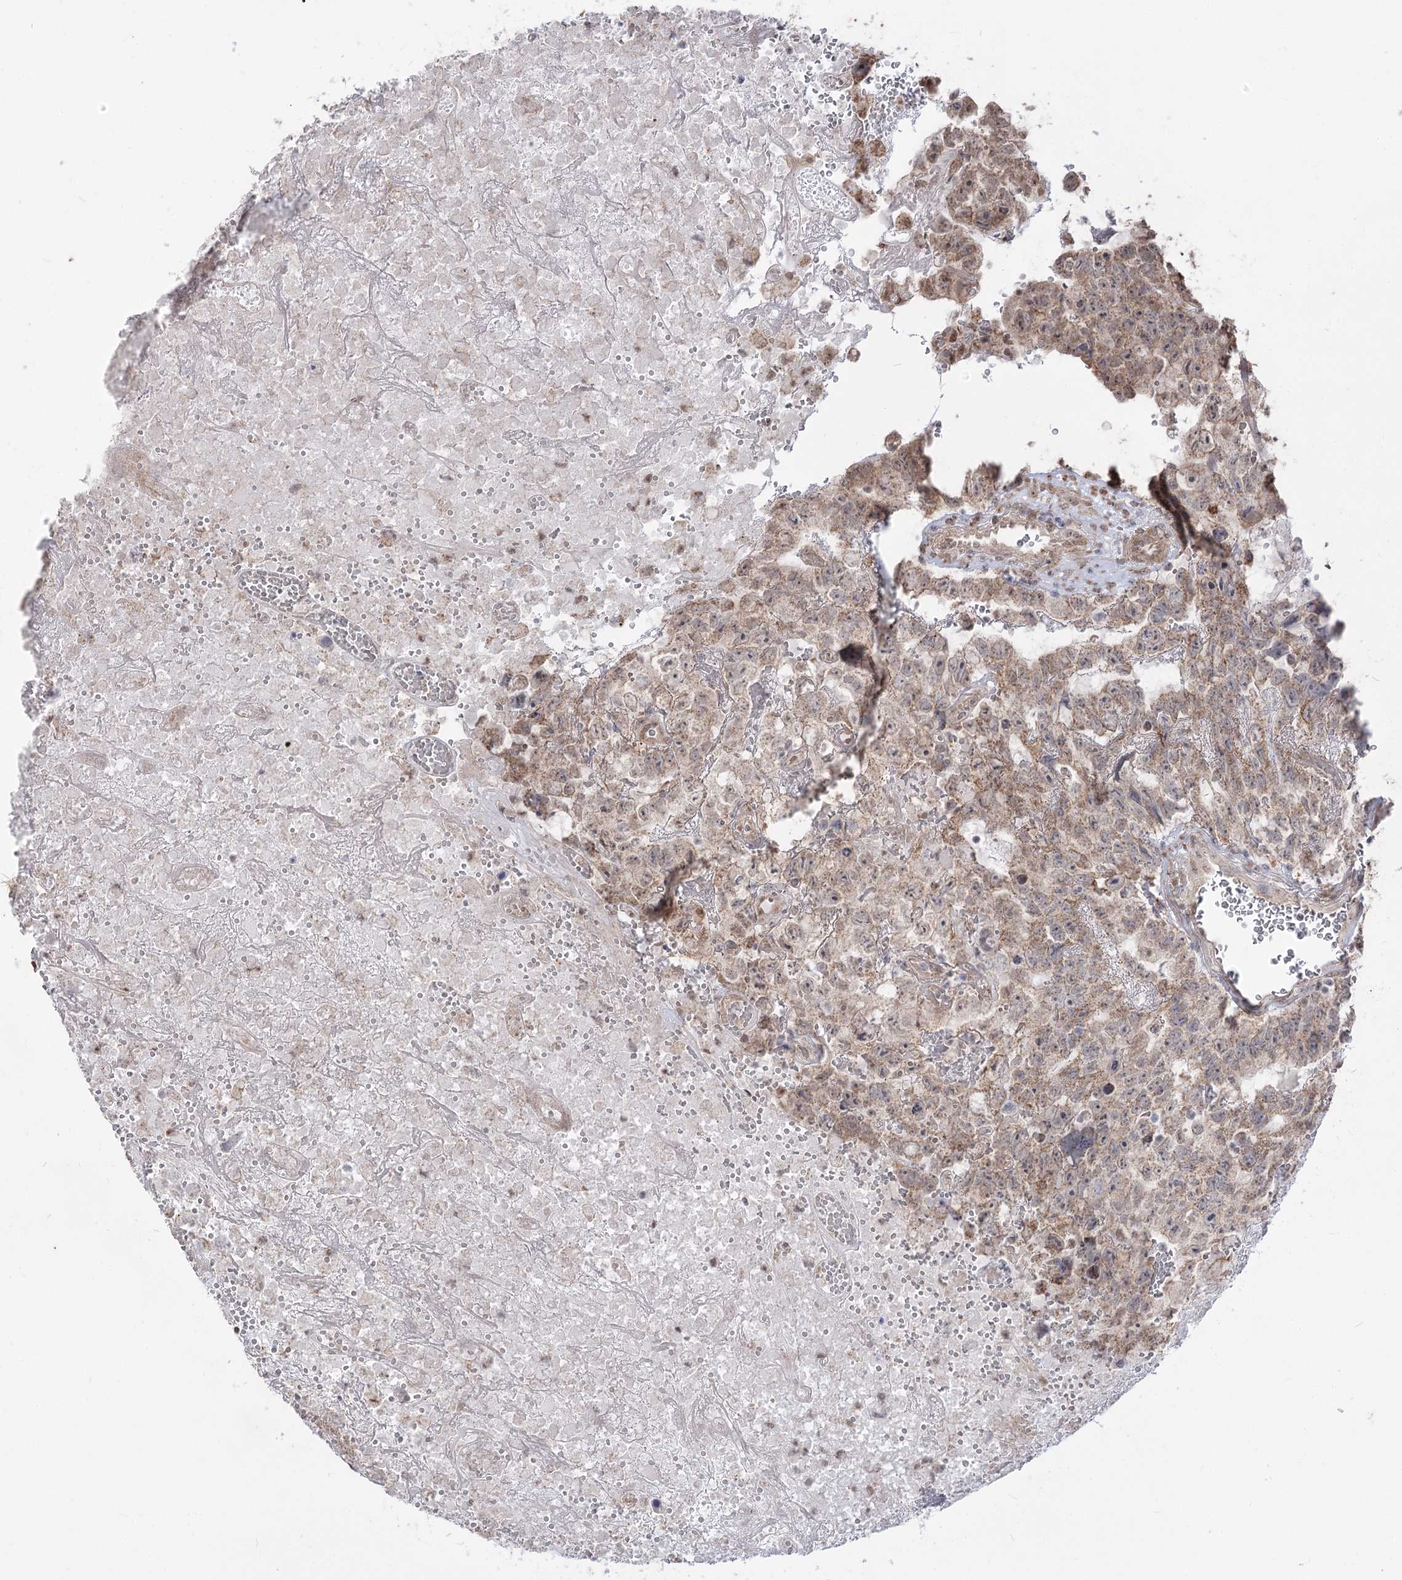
{"staining": {"intensity": "moderate", "quantity": ">75%", "location": "cytoplasmic/membranous"}, "tissue": "testis cancer", "cell_type": "Tumor cells", "image_type": "cancer", "snomed": [{"axis": "morphology", "description": "Carcinoma, Embryonal, NOS"}, {"axis": "topography", "description": "Testis"}], "caption": "Testis cancer (embryonal carcinoma) stained with a brown dye demonstrates moderate cytoplasmic/membranous positive expression in approximately >75% of tumor cells.", "gene": "ZSCAN23", "patient": {"sex": "male", "age": 45}}